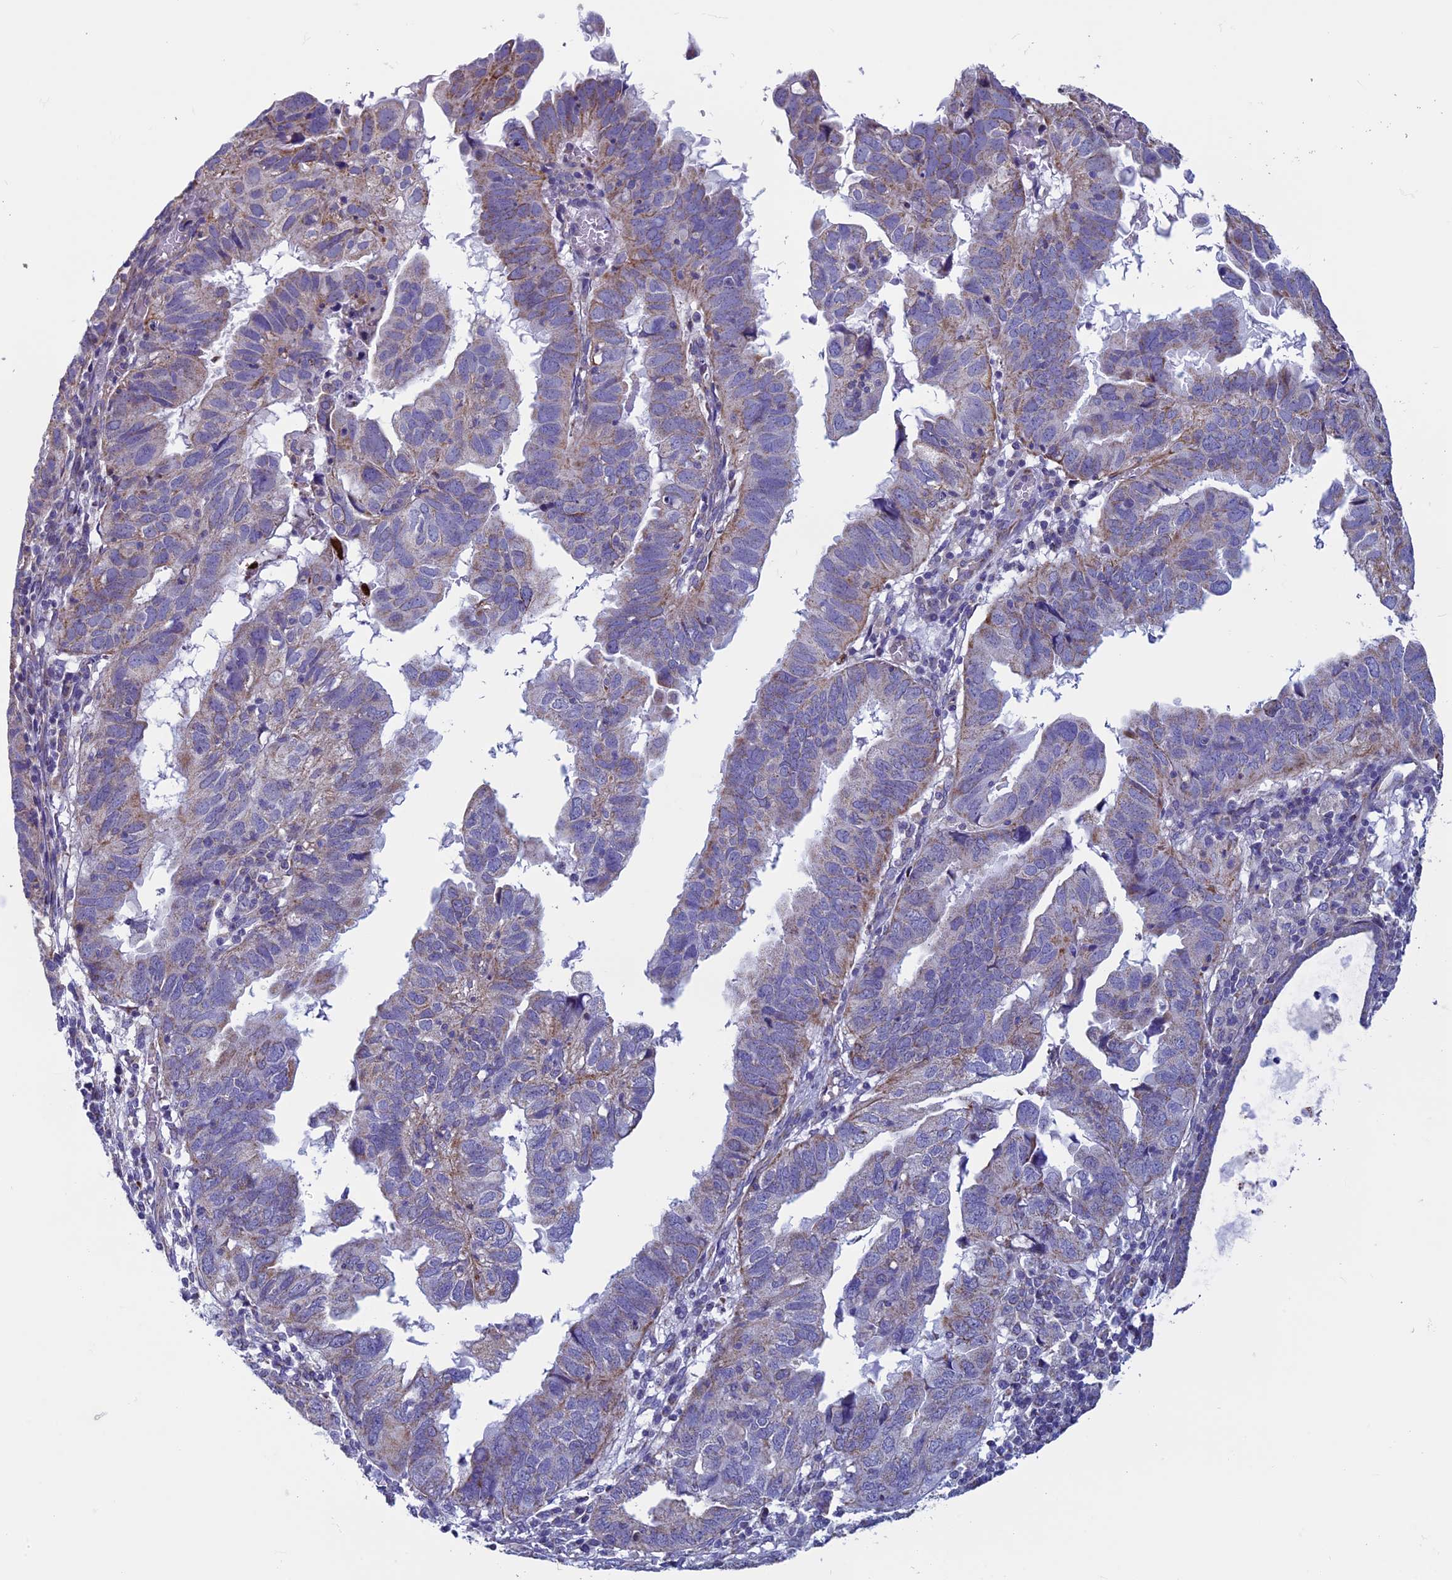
{"staining": {"intensity": "weak", "quantity": "<25%", "location": "cytoplasmic/membranous"}, "tissue": "endometrial cancer", "cell_type": "Tumor cells", "image_type": "cancer", "snomed": [{"axis": "morphology", "description": "Adenocarcinoma, NOS"}, {"axis": "topography", "description": "Uterus"}], "caption": "This image is of endometrial adenocarcinoma stained with immunohistochemistry to label a protein in brown with the nuclei are counter-stained blue. There is no expression in tumor cells. (DAB immunohistochemistry (IHC) with hematoxylin counter stain).", "gene": "MFSD12", "patient": {"sex": "female", "age": 77}}